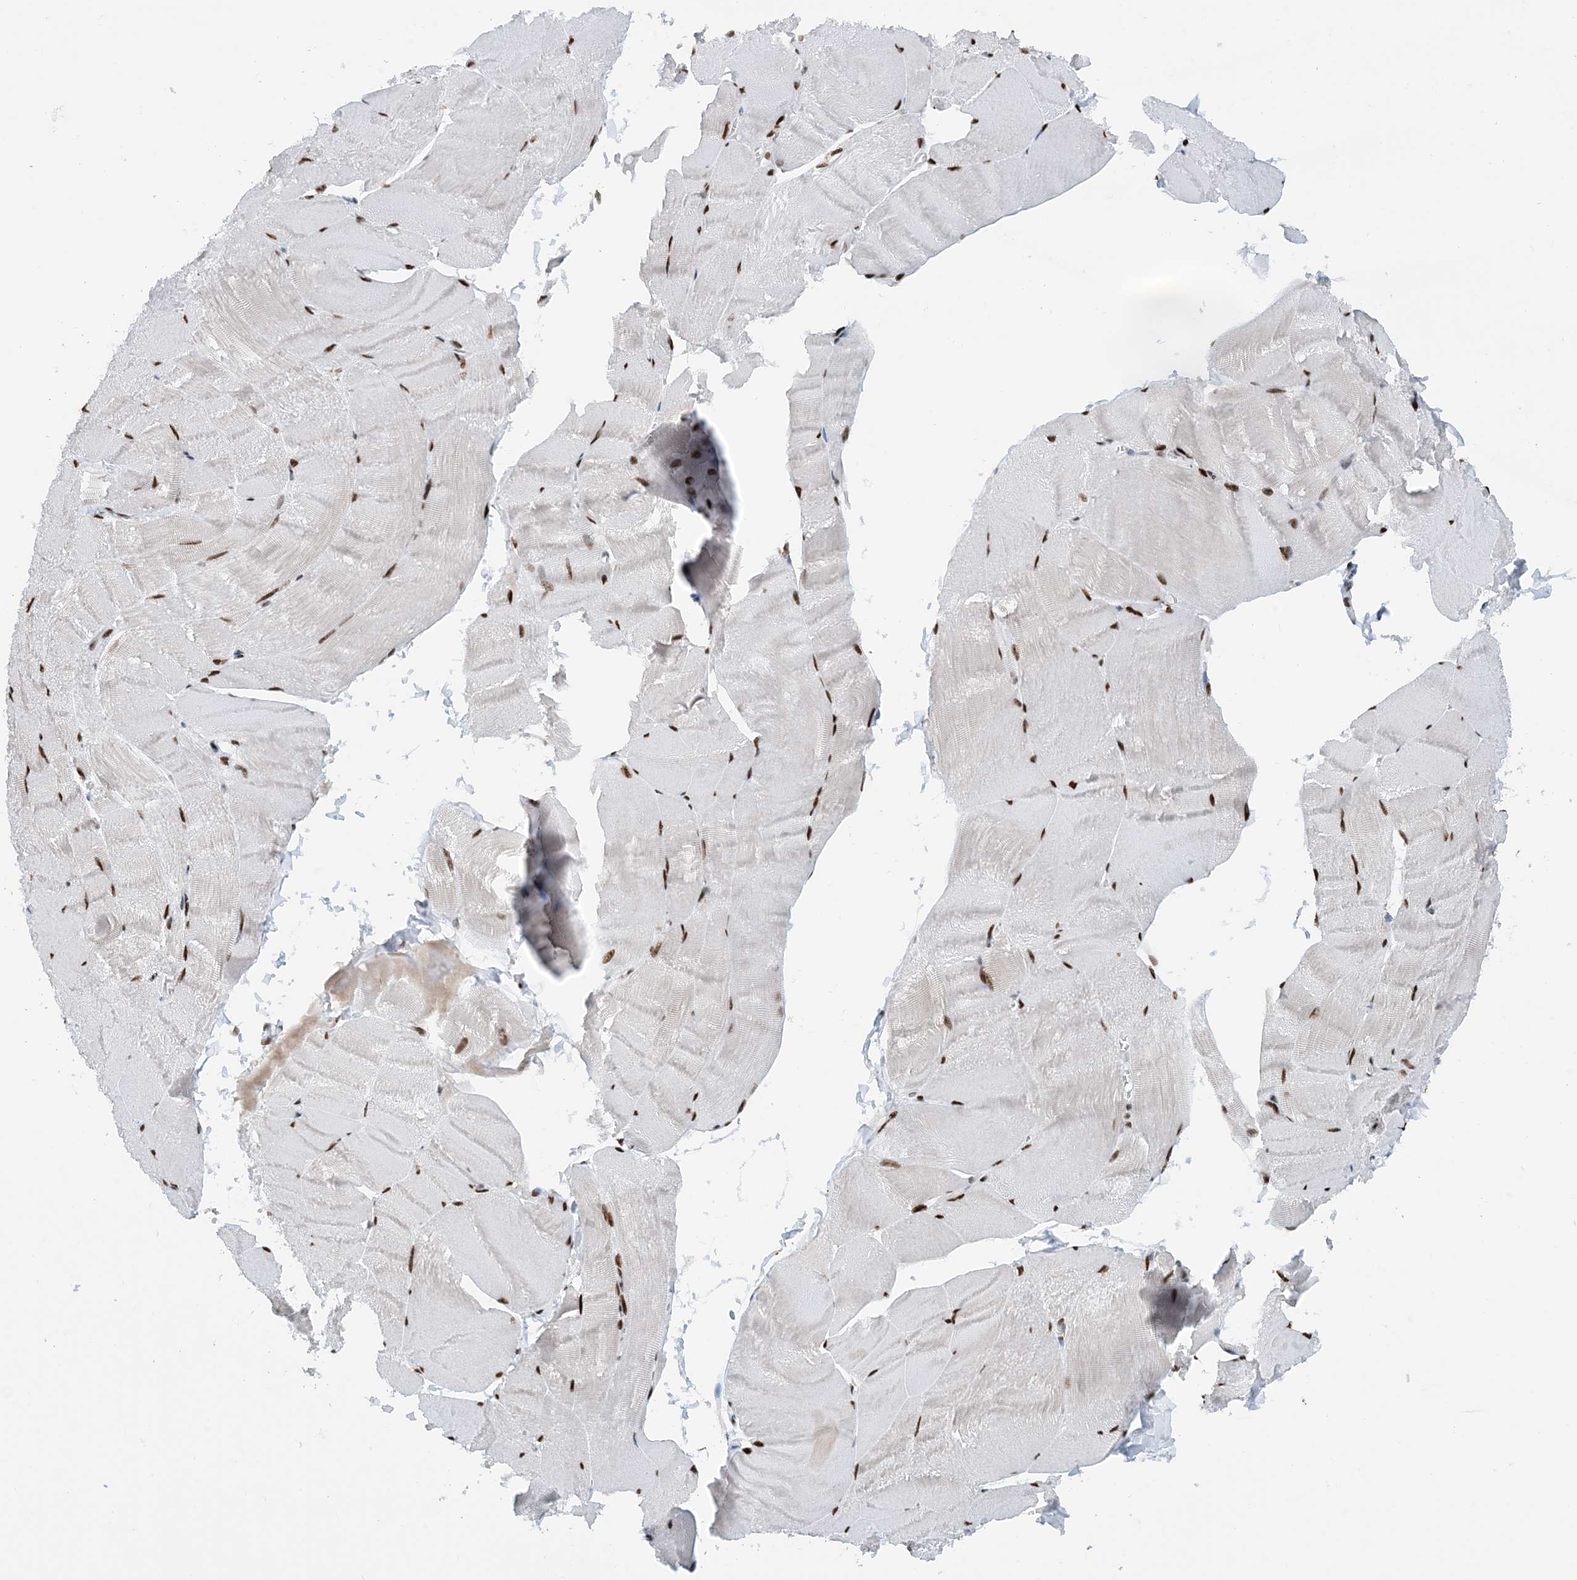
{"staining": {"intensity": "moderate", "quantity": ">75%", "location": "nuclear"}, "tissue": "skeletal muscle", "cell_type": "Myocytes", "image_type": "normal", "snomed": [{"axis": "morphology", "description": "Normal tissue, NOS"}, {"axis": "morphology", "description": "Basal cell carcinoma"}, {"axis": "topography", "description": "Skeletal muscle"}], "caption": "Myocytes show moderate nuclear positivity in approximately >75% of cells in unremarkable skeletal muscle.", "gene": "HEMK1", "patient": {"sex": "female", "age": 64}}